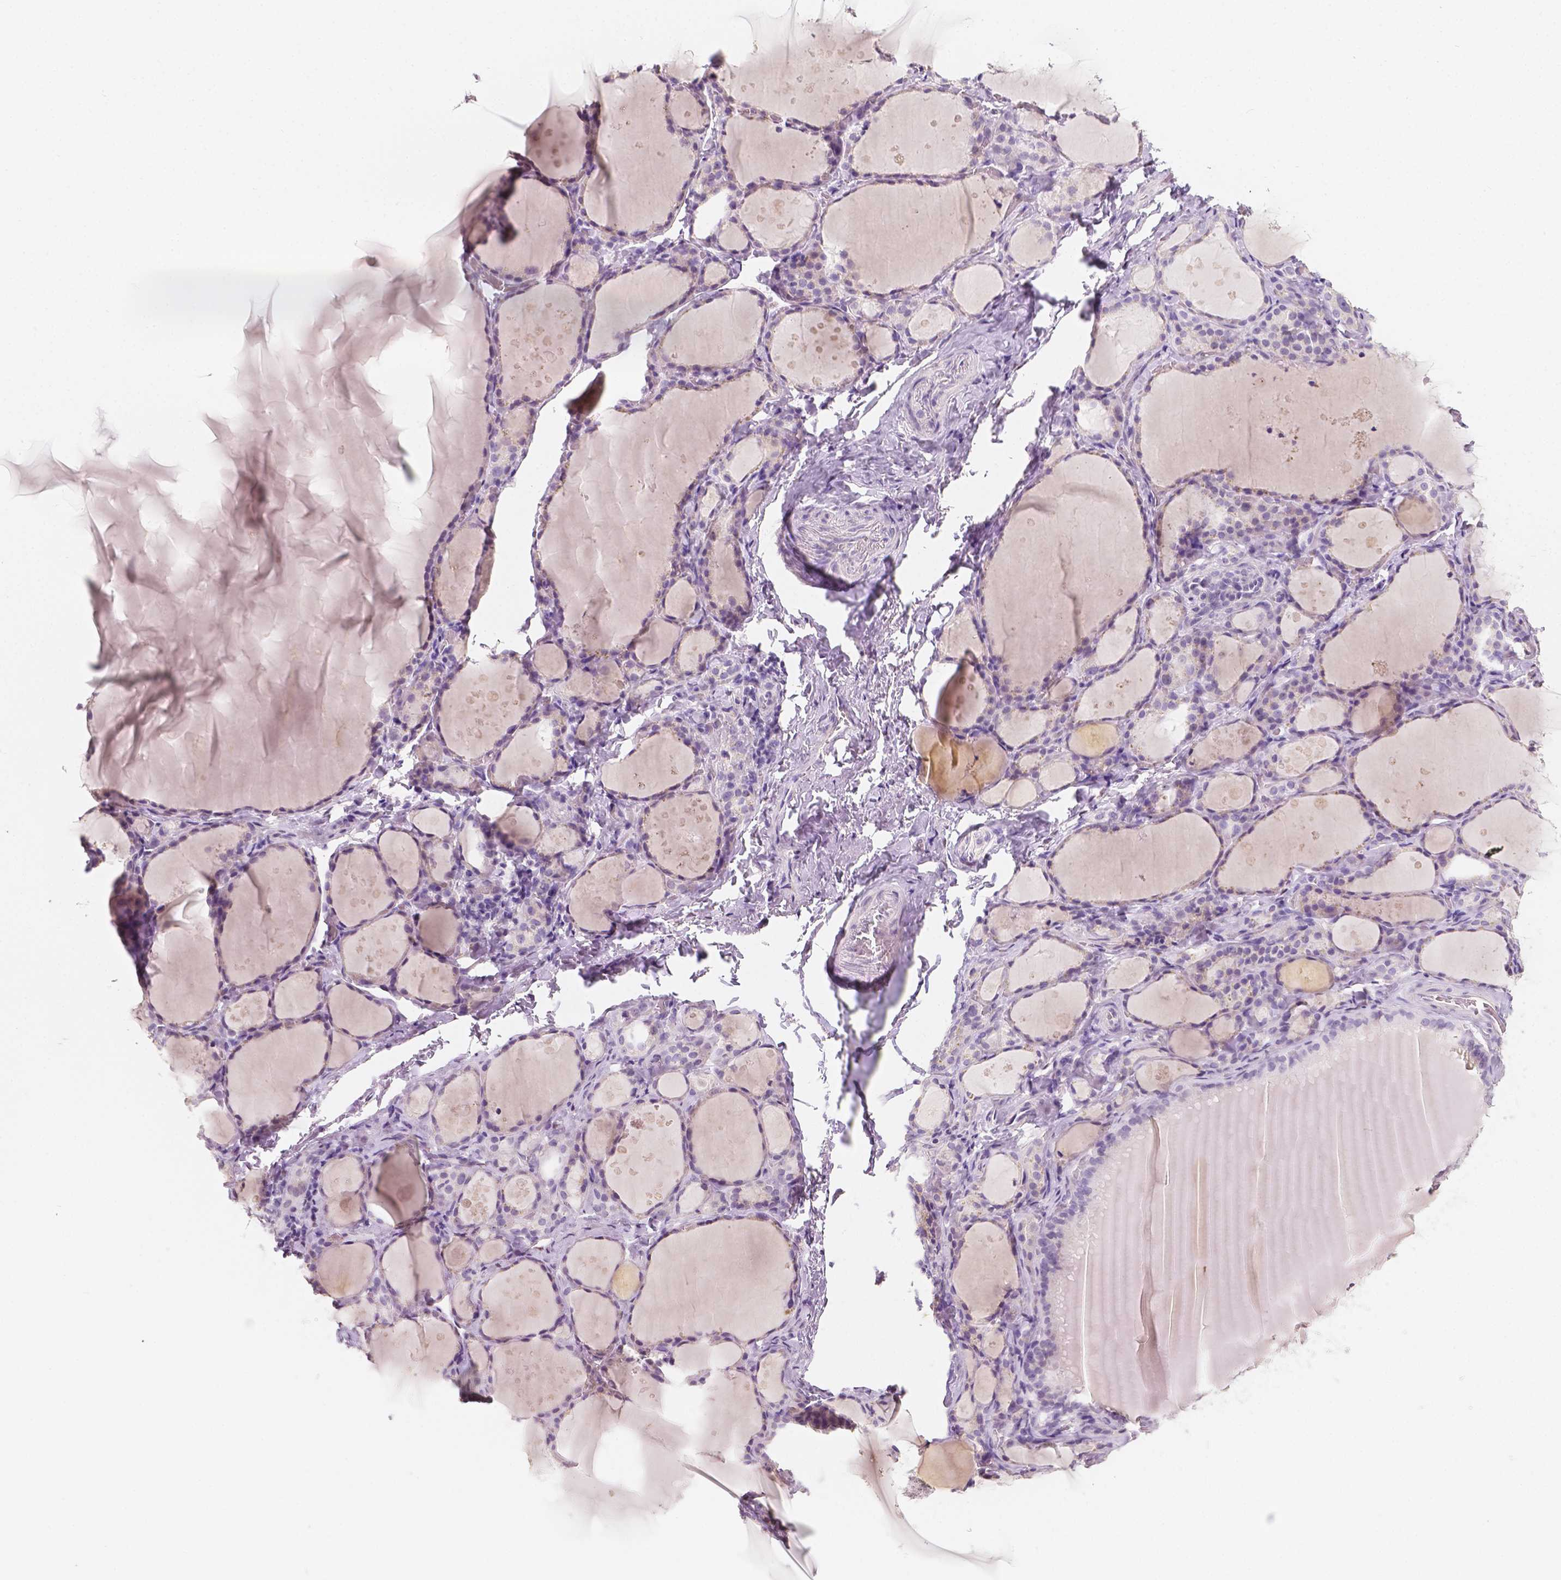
{"staining": {"intensity": "negative", "quantity": "none", "location": "none"}, "tissue": "thyroid gland", "cell_type": "Glandular cells", "image_type": "normal", "snomed": [{"axis": "morphology", "description": "Normal tissue, NOS"}, {"axis": "topography", "description": "Thyroid gland"}], "caption": "Thyroid gland was stained to show a protein in brown. There is no significant positivity in glandular cells. Brightfield microscopy of immunohistochemistry (IHC) stained with DAB (brown) and hematoxylin (blue), captured at high magnification.", "gene": "TAL1", "patient": {"sex": "male", "age": 68}}